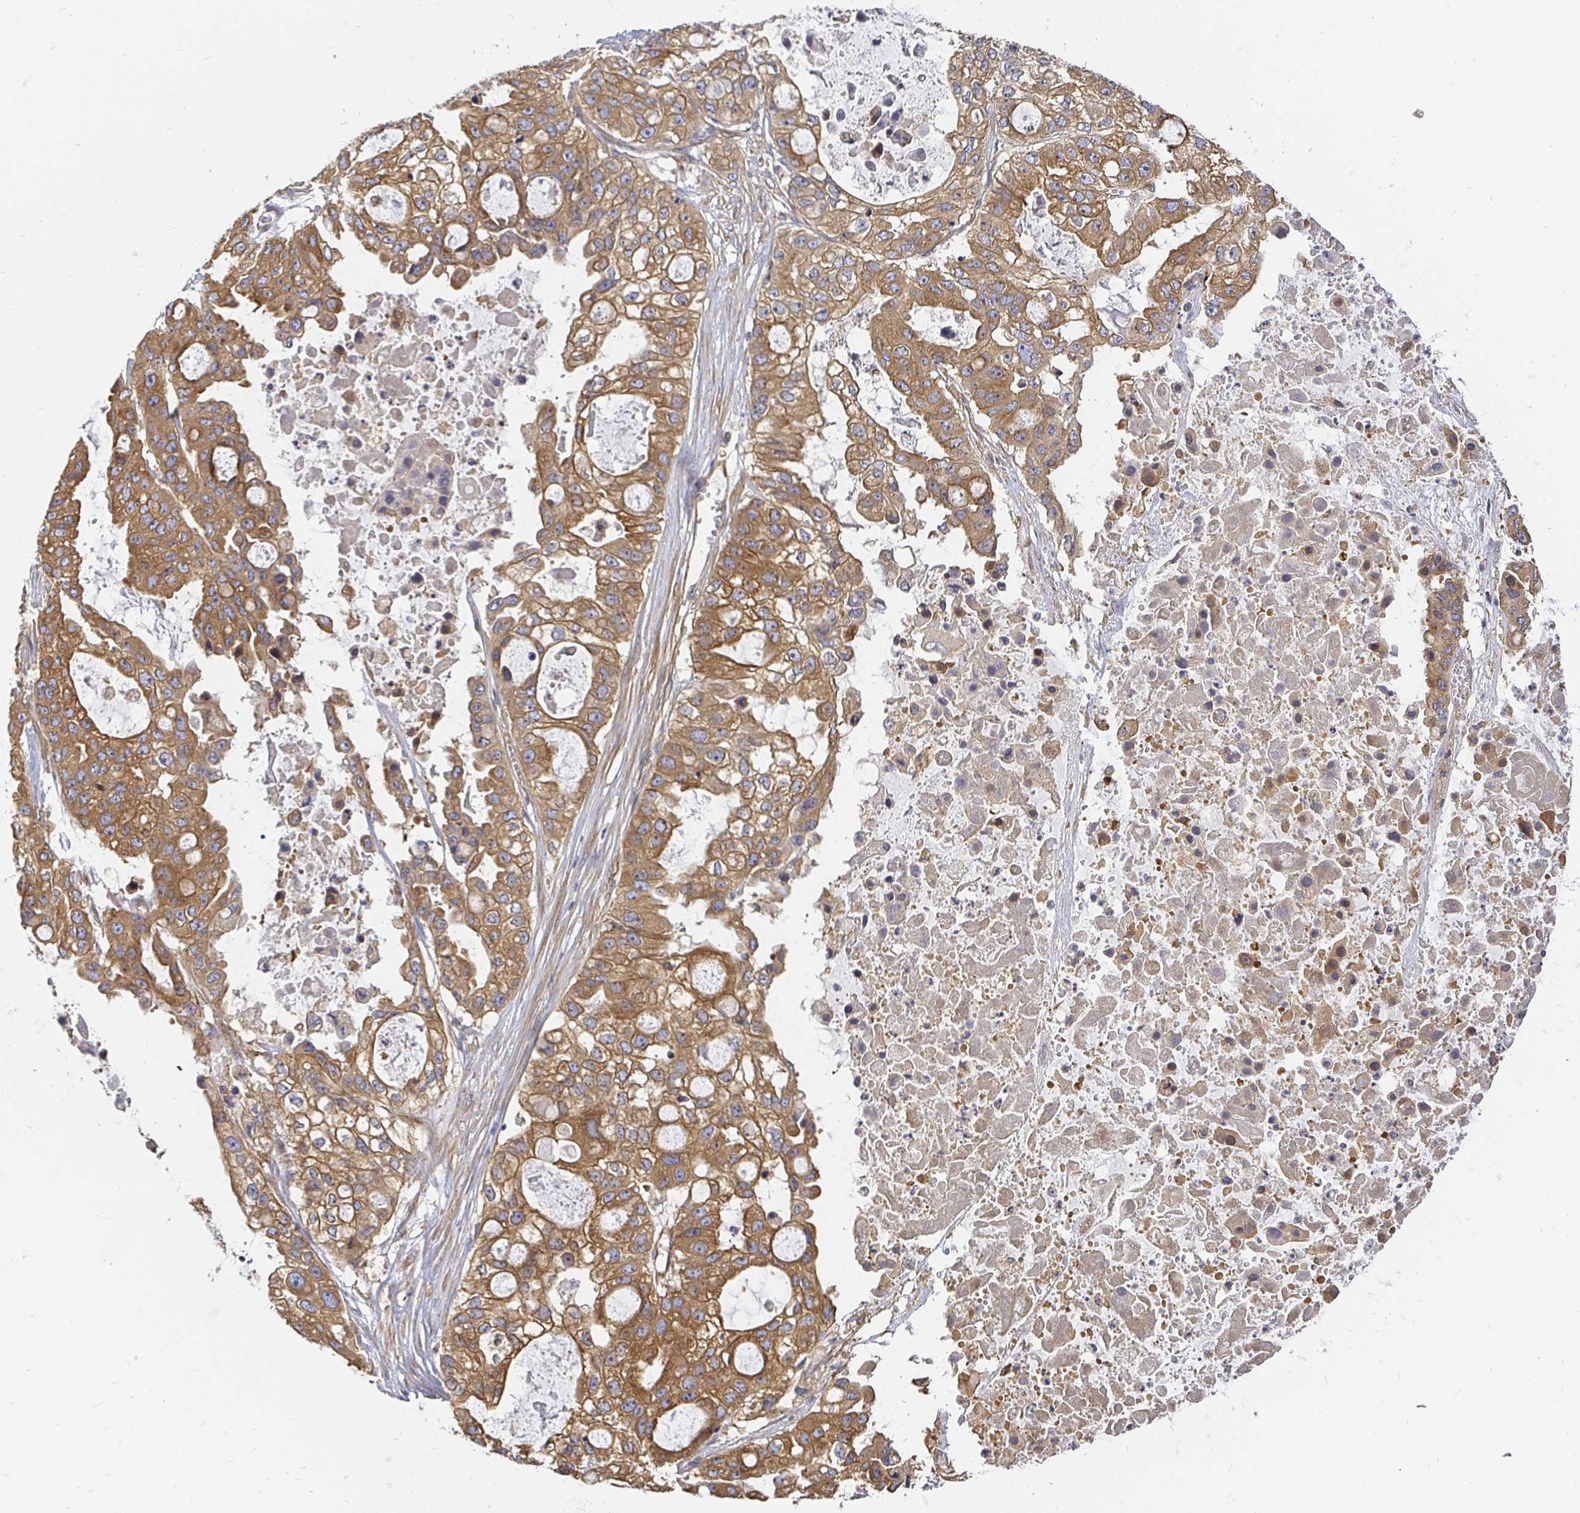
{"staining": {"intensity": "moderate", "quantity": "25%-75%", "location": "cytoplasmic/membranous"}, "tissue": "ovarian cancer", "cell_type": "Tumor cells", "image_type": "cancer", "snomed": [{"axis": "morphology", "description": "Cystadenocarcinoma, serous, NOS"}, {"axis": "topography", "description": "Ovary"}], "caption": "This photomicrograph reveals IHC staining of human ovarian cancer (serous cystadenocarcinoma), with medium moderate cytoplasmic/membranous positivity in about 25%-75% of tumor cells.", "gene": "KIF5B", "patient": {"sex": "female", "age": 56}}